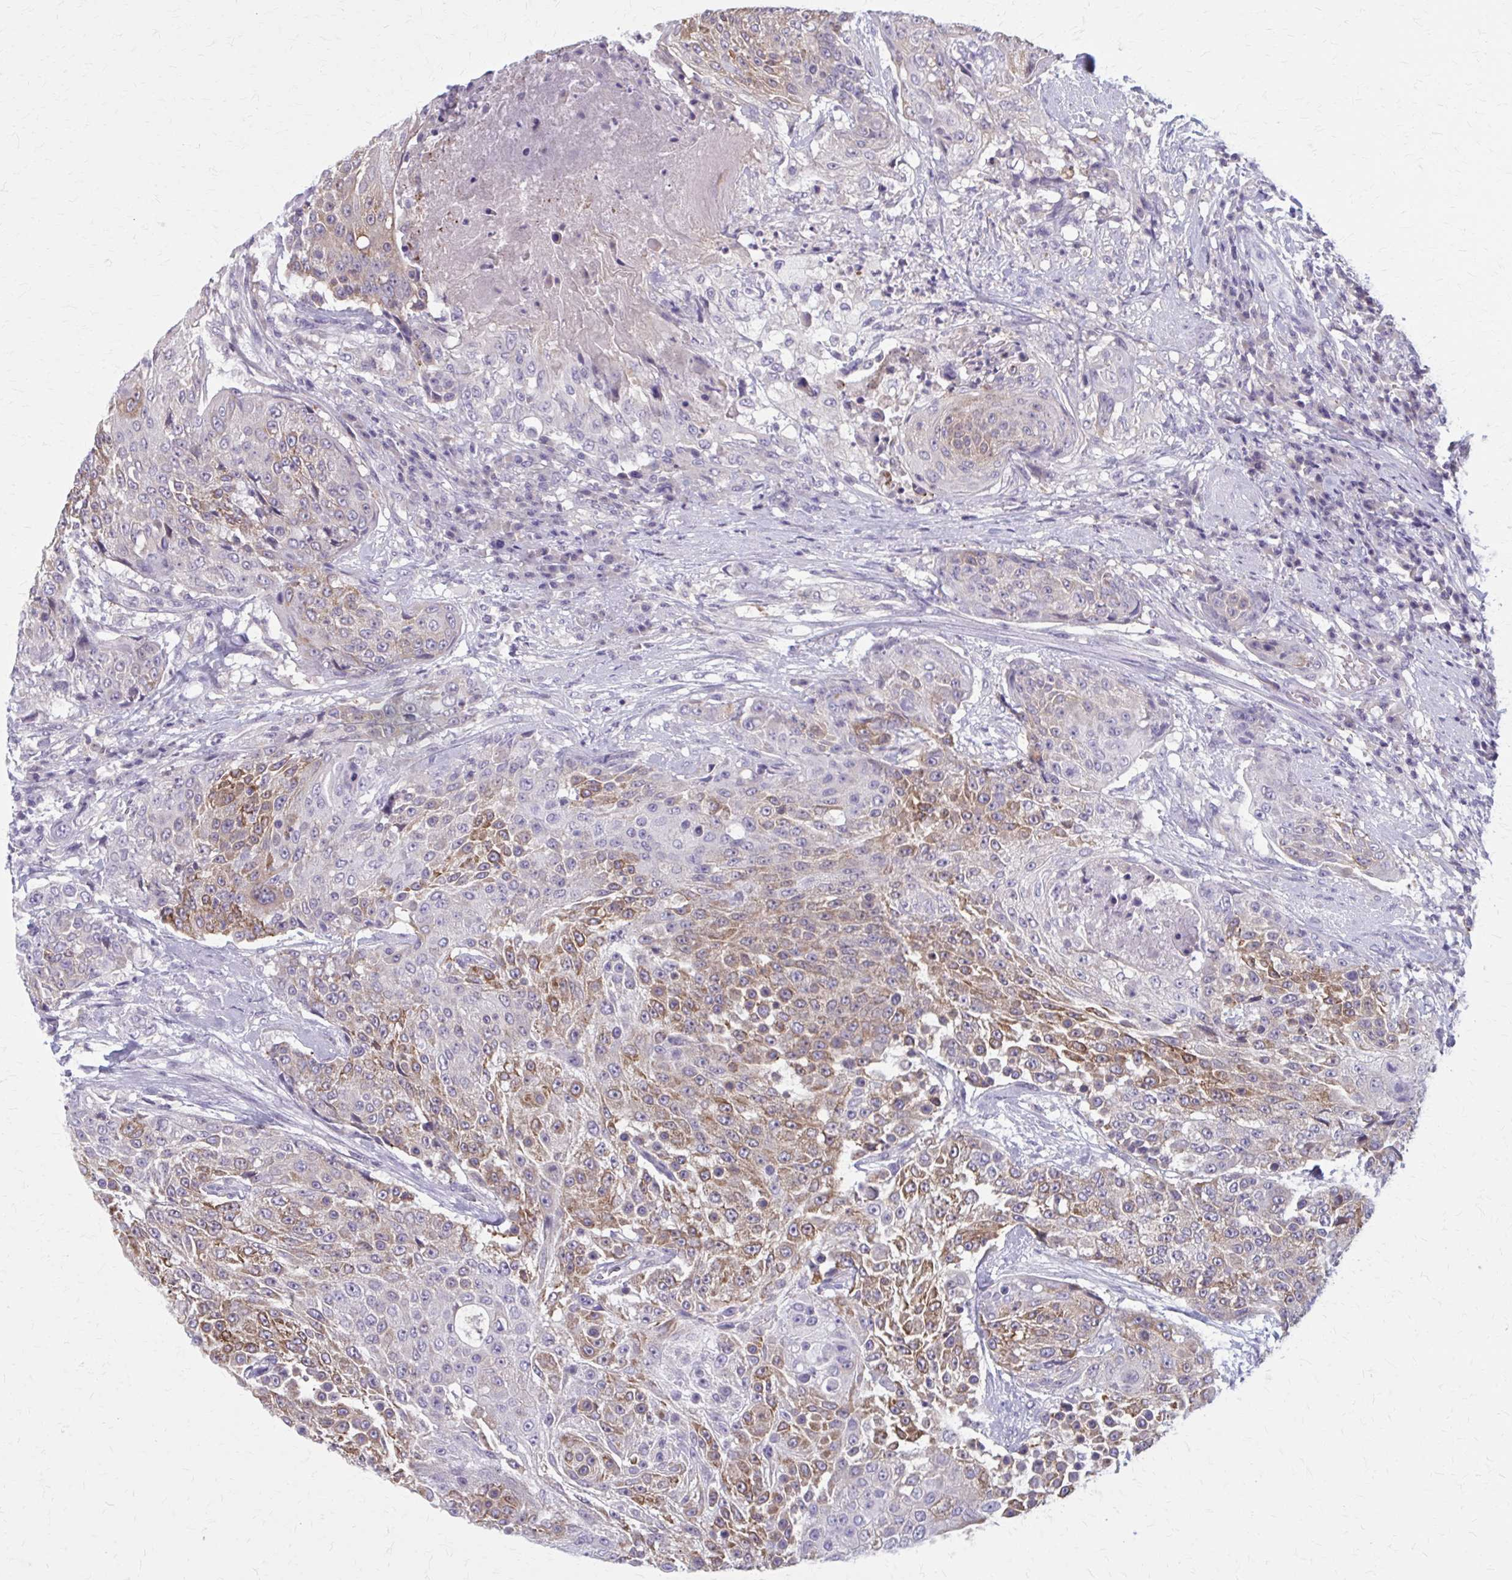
{"staining": {"intensity": "moderate", "quantity": "25%-75%", "location": "cytoplasmic/membranous"}, "tissue": "urothelial cancer", "cell_type": "Tumor cells", "image_type": "cancer", "snomed": [{"axis": "morphology", "description": "Urothelial carcinoma, High grade"}, {"axis": "topography", "description": "Urinary bladder"}], "caption": "High-grade urothelial carcinoma stained with a protein marker shows moderate staining in tumor cells.", "gene": "OR4A47", "patient": {"sex": "female", "age": 63}}